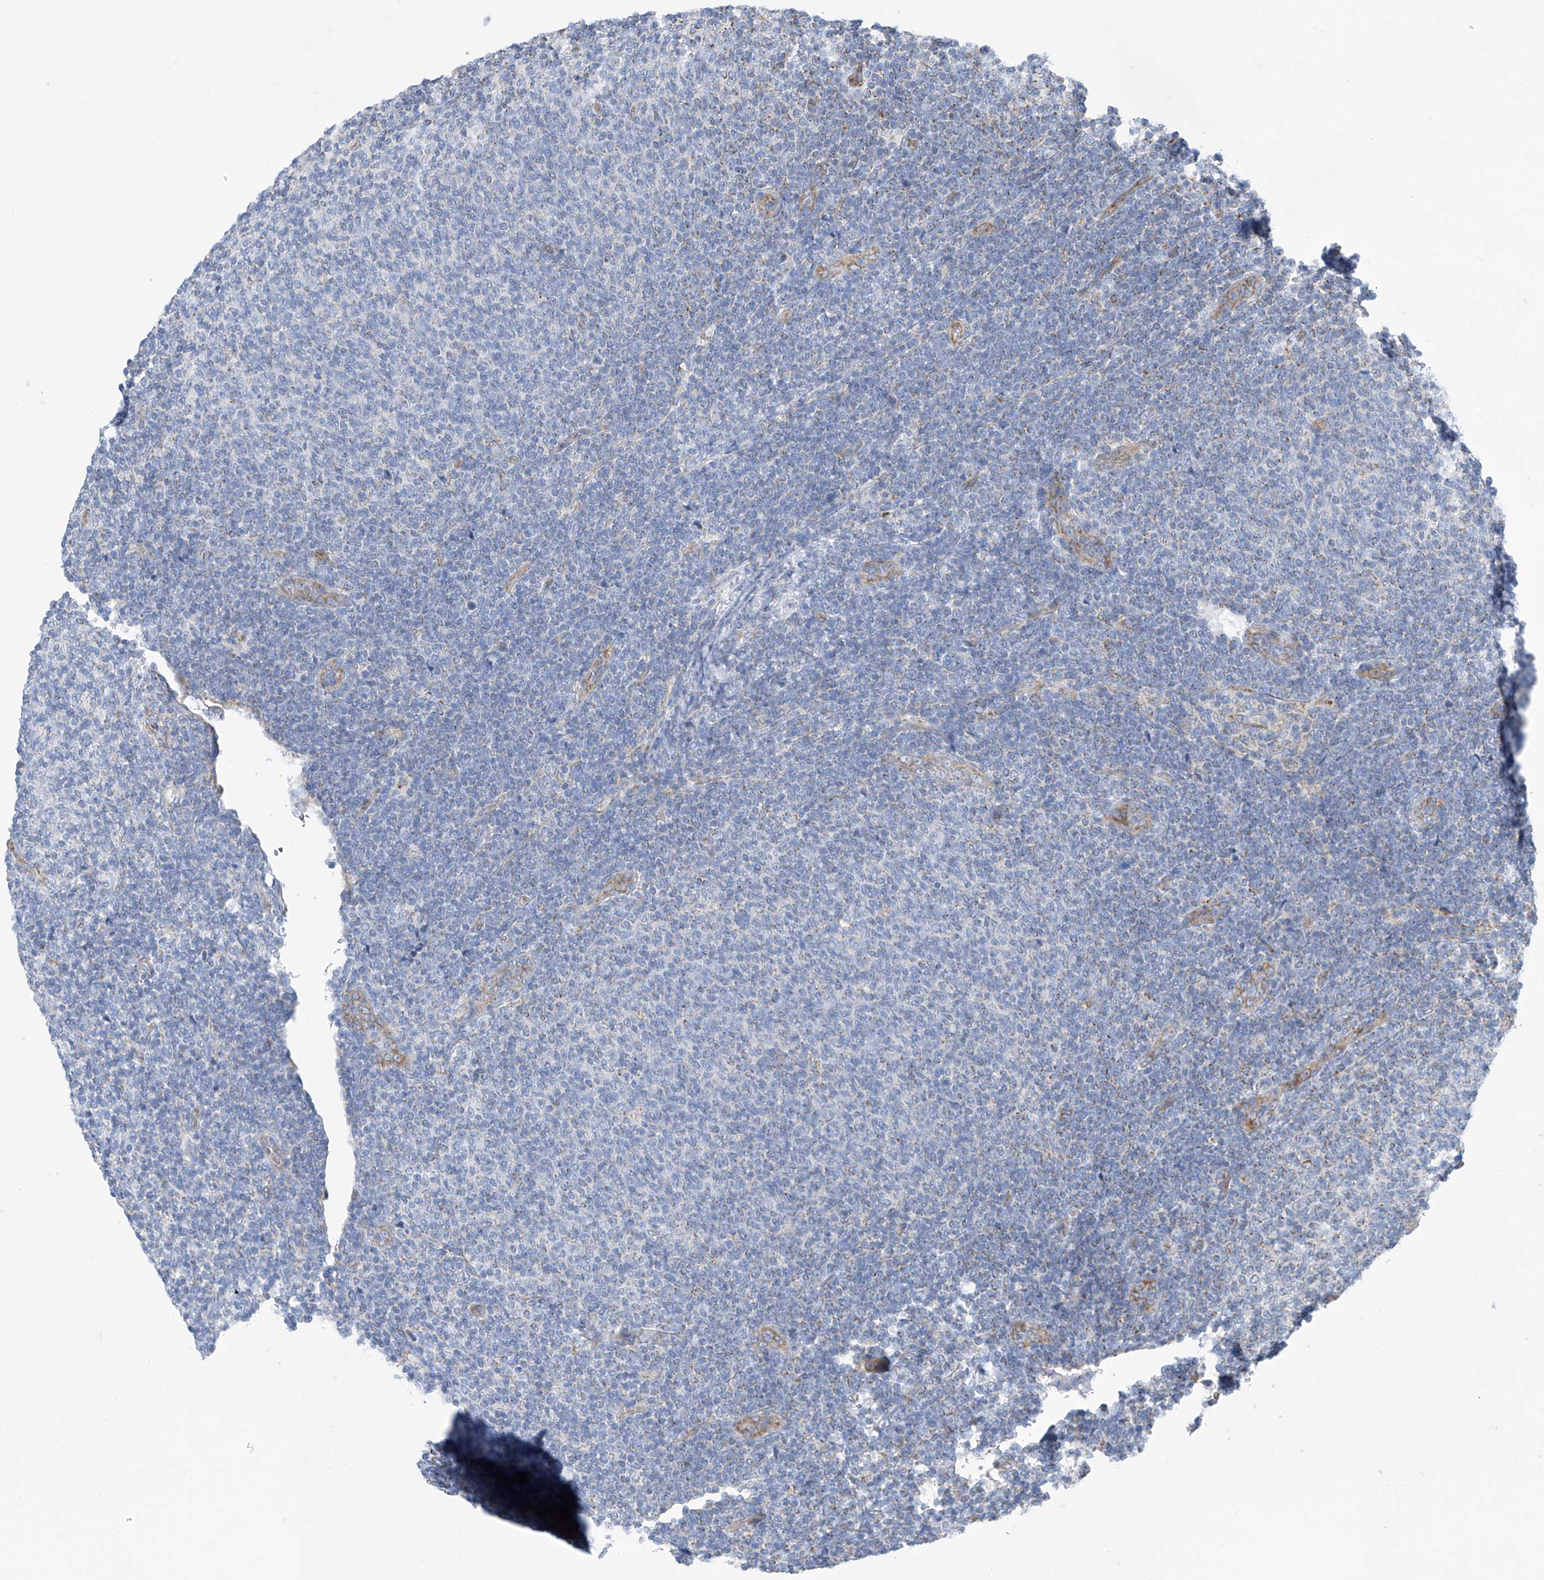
{"staining": {"intensity": "negative", "quantity": "none", "location": "none"}, "tissue": "lymphoma", "cell_type": "Tumor cells", "image_type": "cancer", "snomed": [{"axis": "morphology", "description": "Malignant lymphoma, non-Hodgkin's type, Low grade"}, {"axis": "topography", "description": "Lymph node"}], "caption": "An IHC image of malignant lymphoma, non-Hodgkin's type (low-grade) is shown. There is no staining in tumor cells of malignant lymphoma, non-Hodgkin's type (low-grade).", "gene": "EIF5B", "patient": {"sex": "male", "age": 66}}